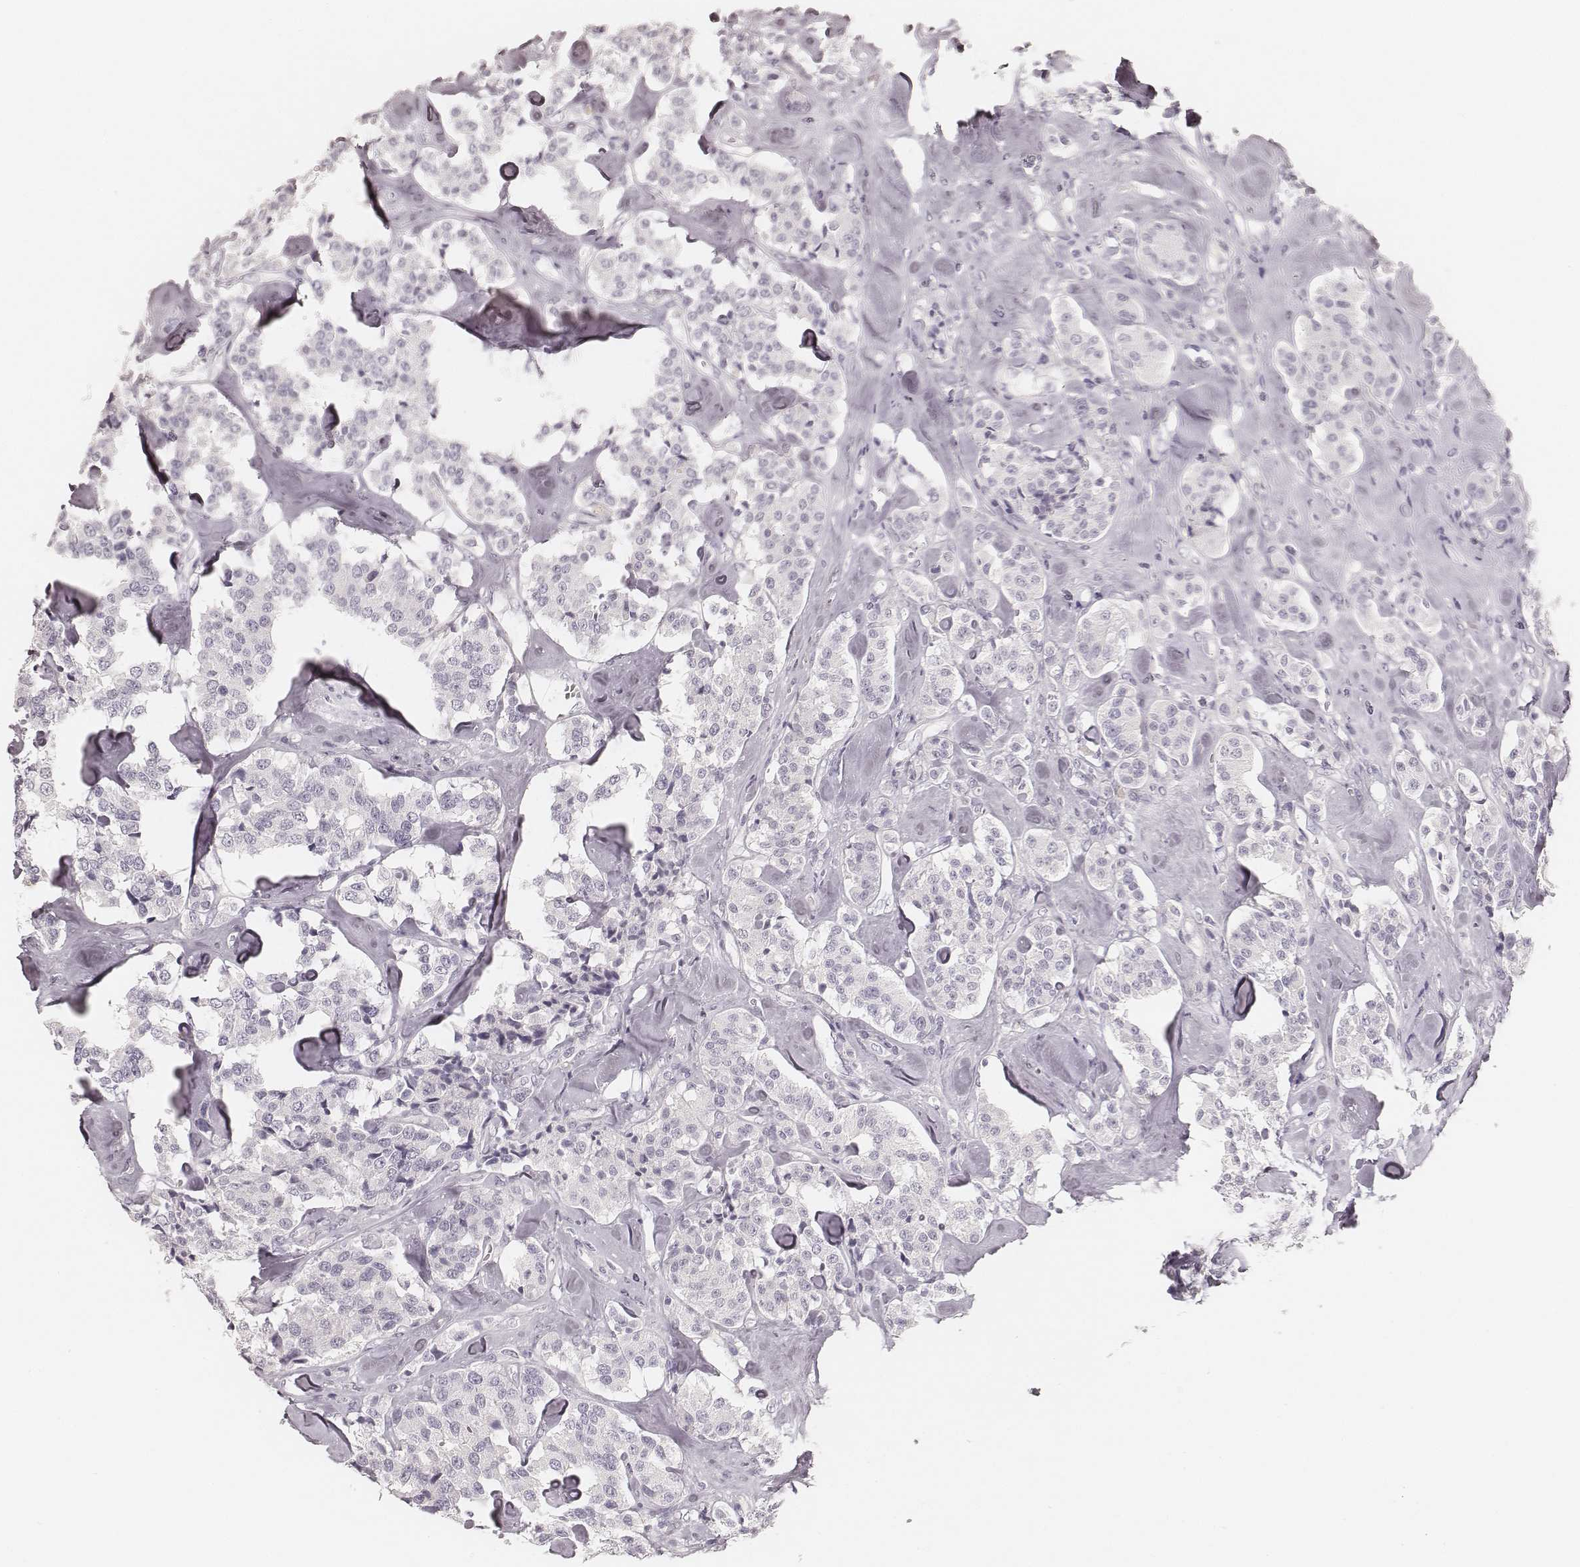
{"staining": {"intensity": "negative", "quantity": "none", "location": "none"}, "tissue": "carcinoid", "cell_type": "Tumor cells", "image_type": "cancer", "snomed": [{"axis": "morphology", "description": "Carcinoid, malignant, NOS"}, {"axis": "topography", "description": "Pancreas"}], "caption": "Carcinoid was stained to show a protein in brown. There is no significant positivity in tumor cells.", "gene": "HNF4G", "patient": {"sex": "male", "age": 41}}